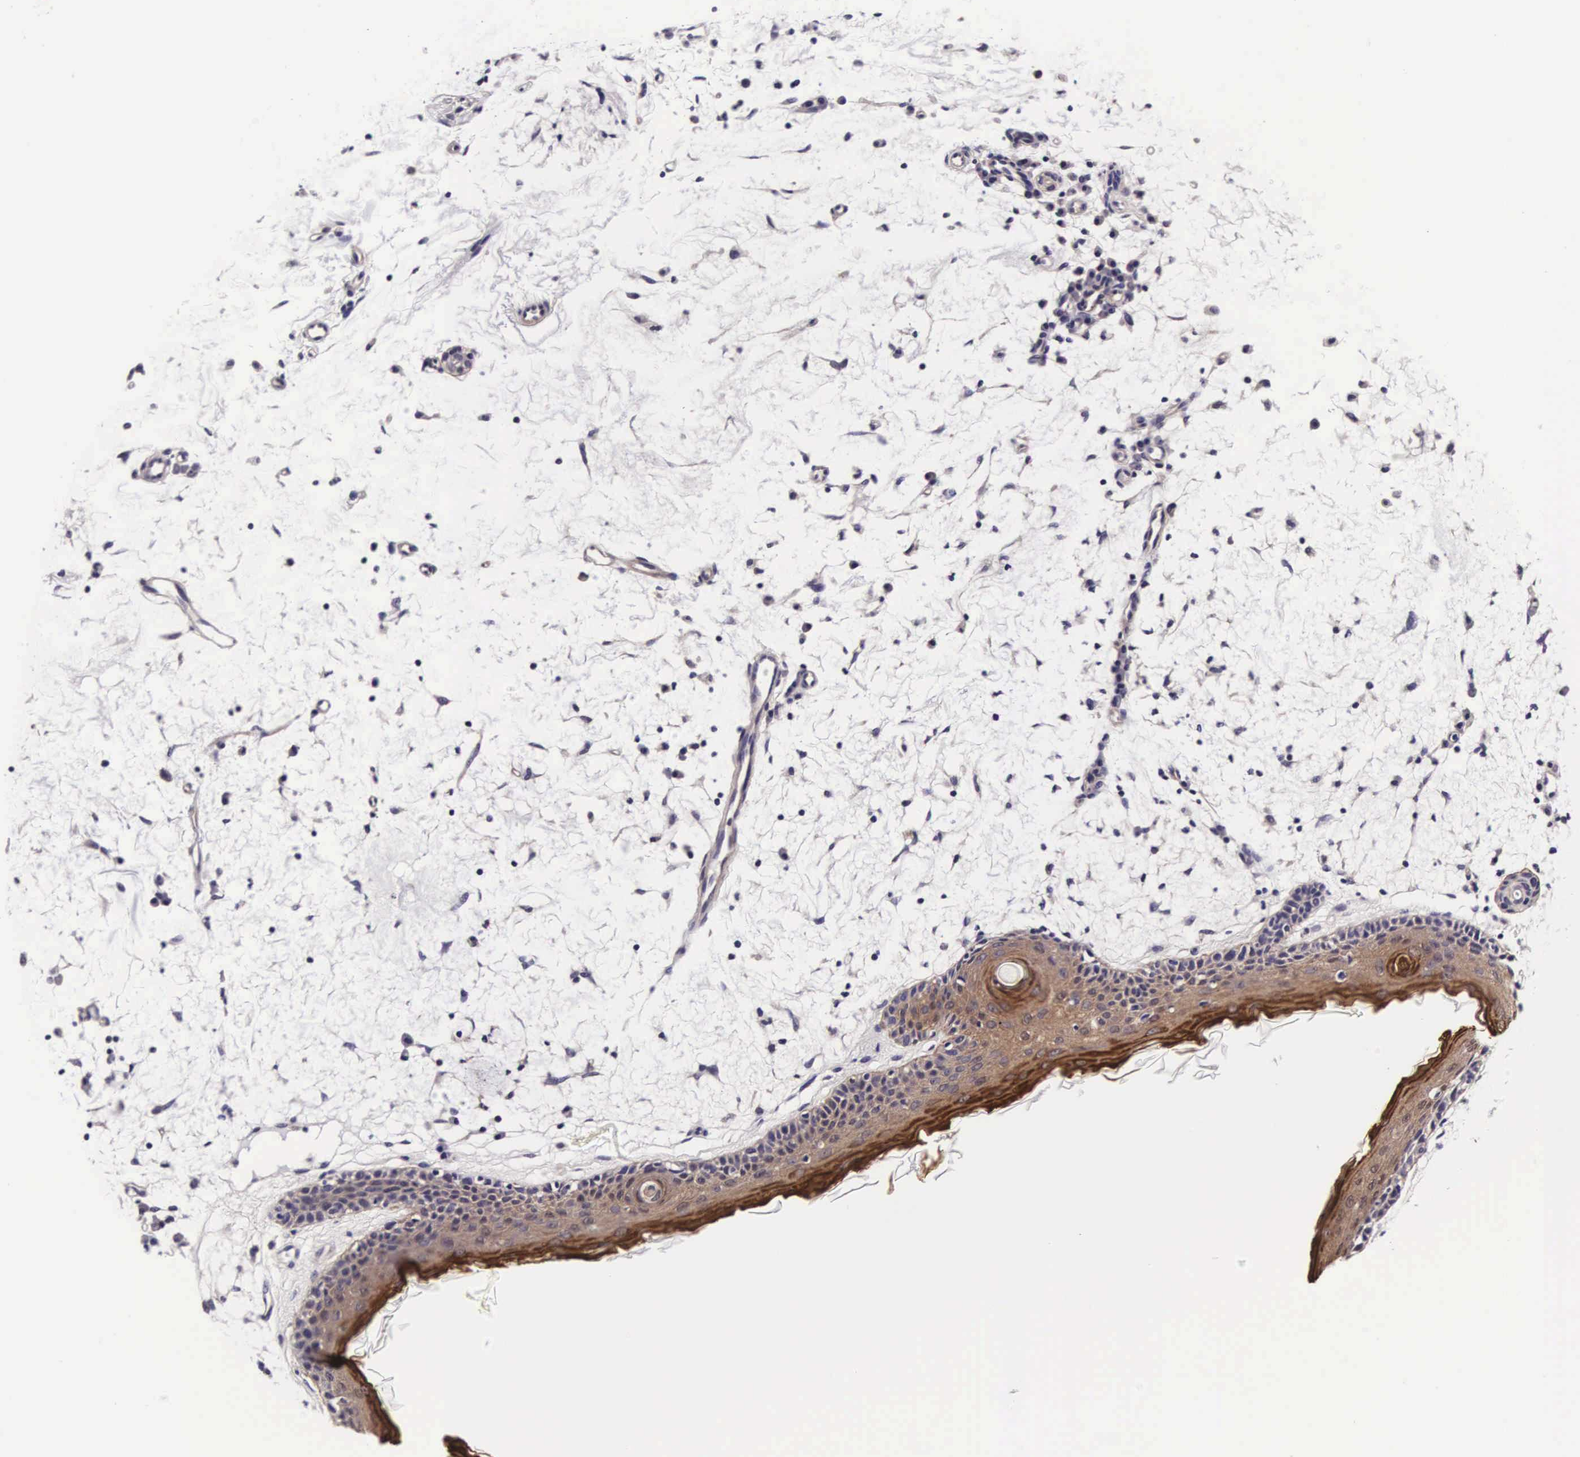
{"staining": {"intensity": "weak", "quantity": ">75%", "location": "cytoplasmic/membranous"}, "tissue": "skin", "cell_type": "Fibroblasts", "image_type": "normal", "snomed": [{"axis": "morphology", "description": "Normal tissue, NOS"}, {"axis": "topography", "description": "Skin"}], "caption": "Immunohistochemistry (IHC) of benign human skin shows low levels of weak cytoplasmic/membranous positivity in about >75% of fibroblasts.", "gene": "PHETA2", "patient": {"sex": "female", "age": 90}}